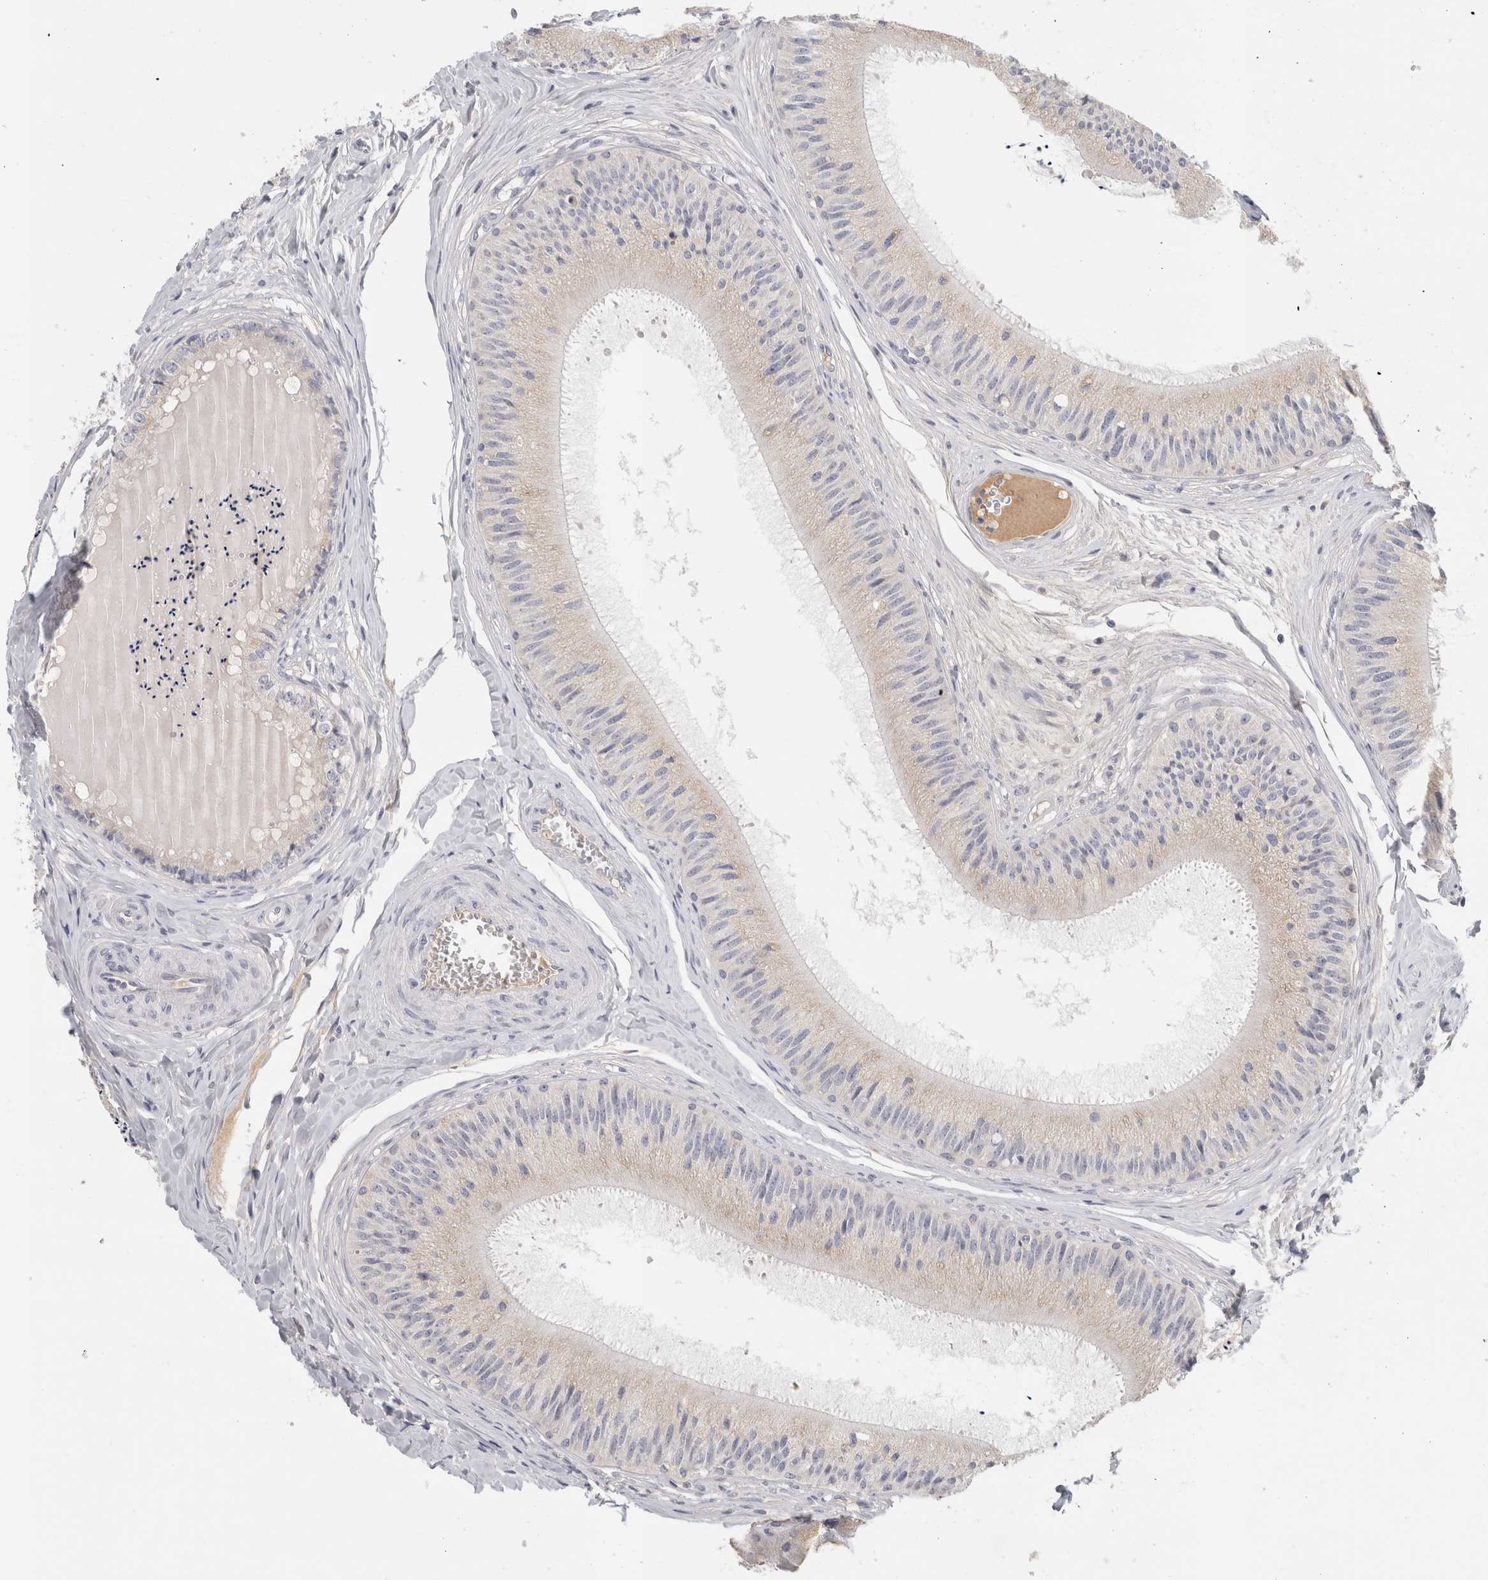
{"staining": {"intensity": "negative", "quantity": "none", "location": "none"}, "tissue": "epididymis", "cell_type": "Glandular cells", "image_type": "normal", "snomed": [{"axis": "morphology", "description": "Normal tissue, NOS"}, {"axis": "topography", "description": "Epididymis"}], "caption": "Epididymis stained for a protein using immunohistochemistry (IHC) displays no positivity glandular cells.", "gene": "STK31", "patient": {"sex": "male", "age": 31}}